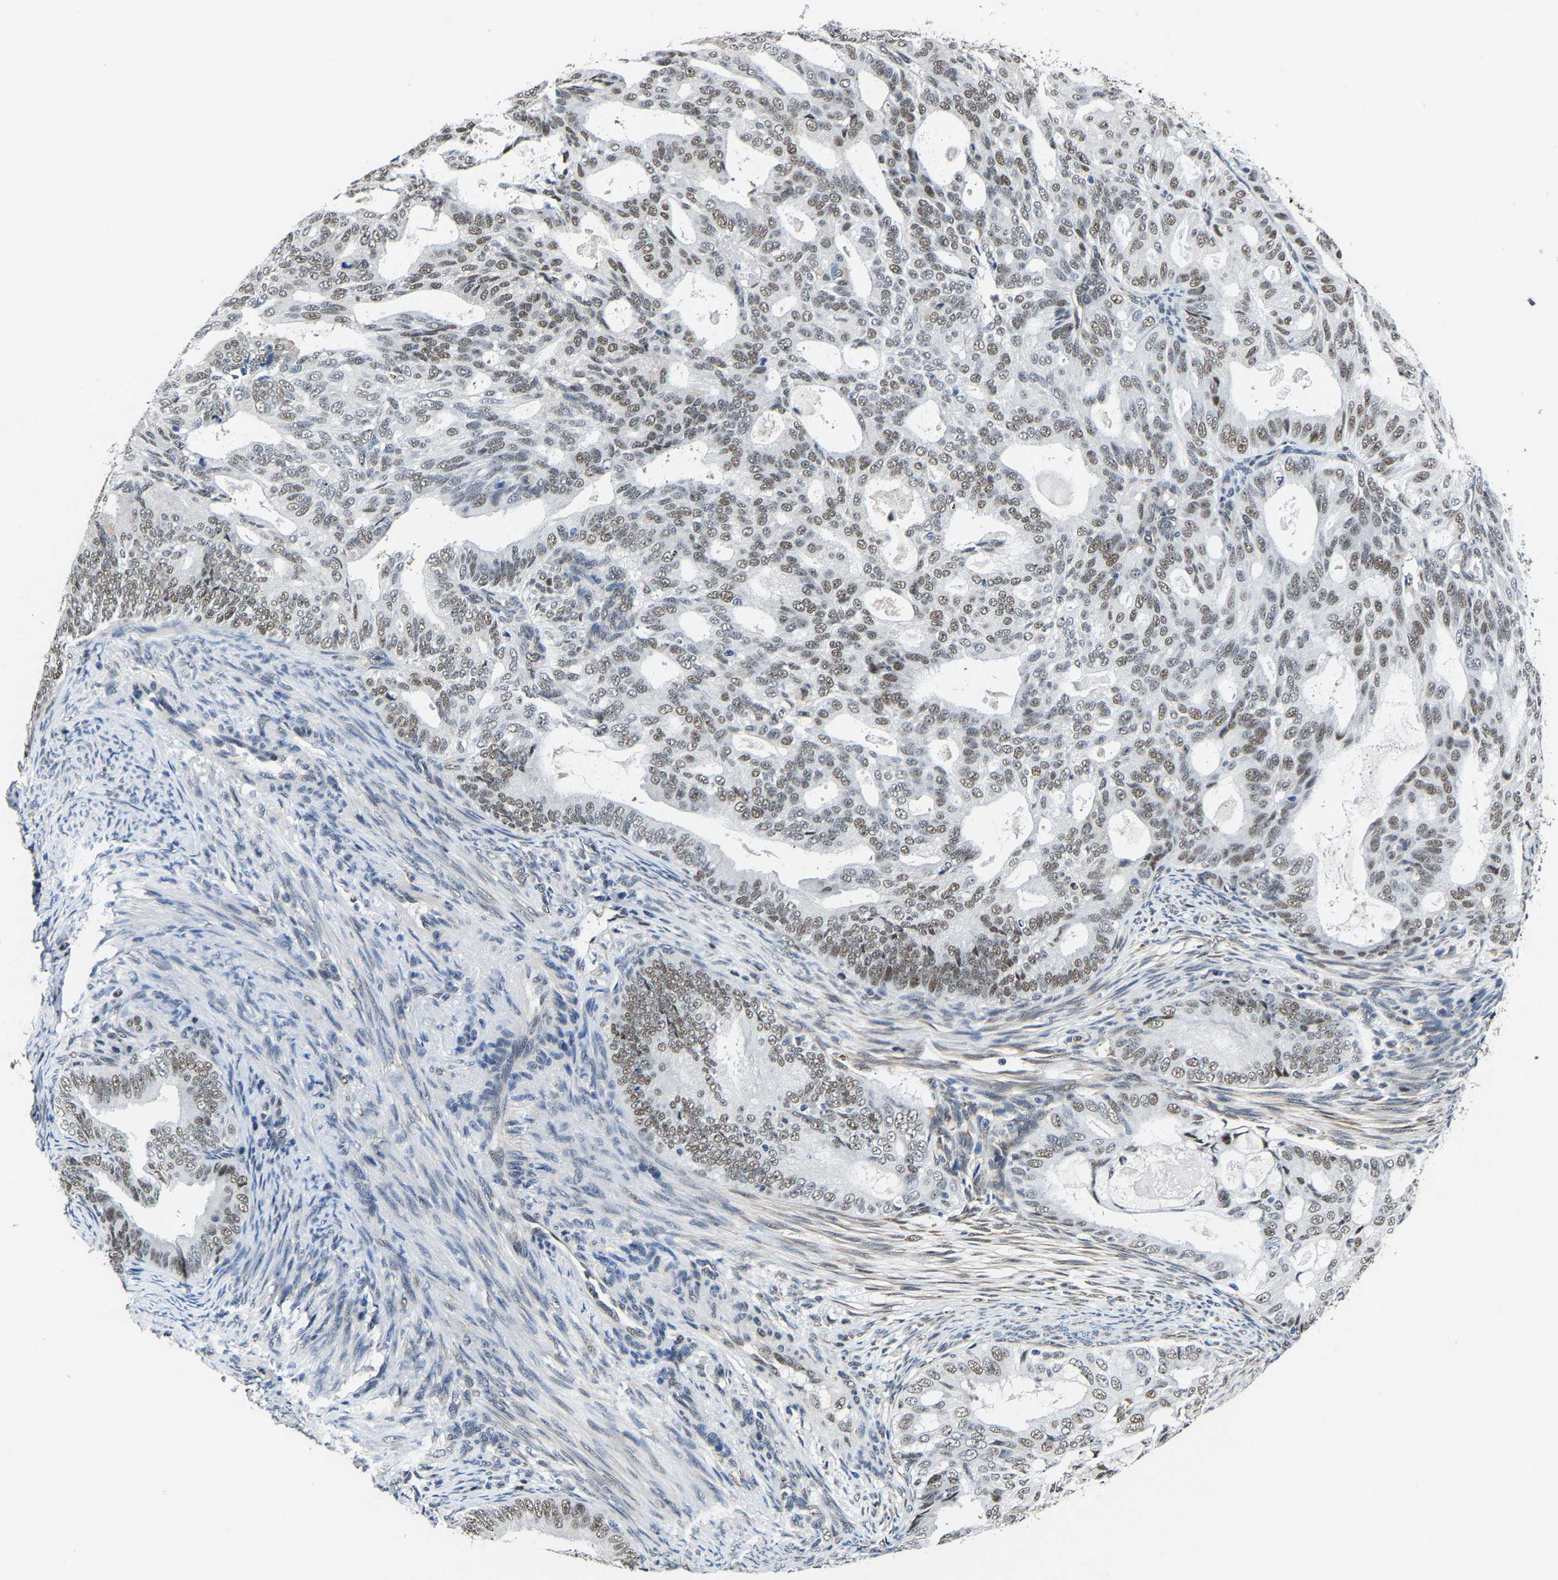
{"staining": {"intensity": "moderate", "quantity": "25%-75%", "location": "nuclear"}, "tissue": "endometrial cancer", "cell_type": "Tumor cells", "image_type": "cancer", "snomed": [{"axis": "morphology", "description": "Adenocarcinoma, NOS"}, {"axis": "topography", "description": "Endometrium"}], "caption": "Endometrial cancer was stained to show a protein in brown. There is medium levels of moderate nuclear staining in about 25%-75% of tumor cells.", "gene": "METTL1", "patient": {"sex": "female", "age": 58}}